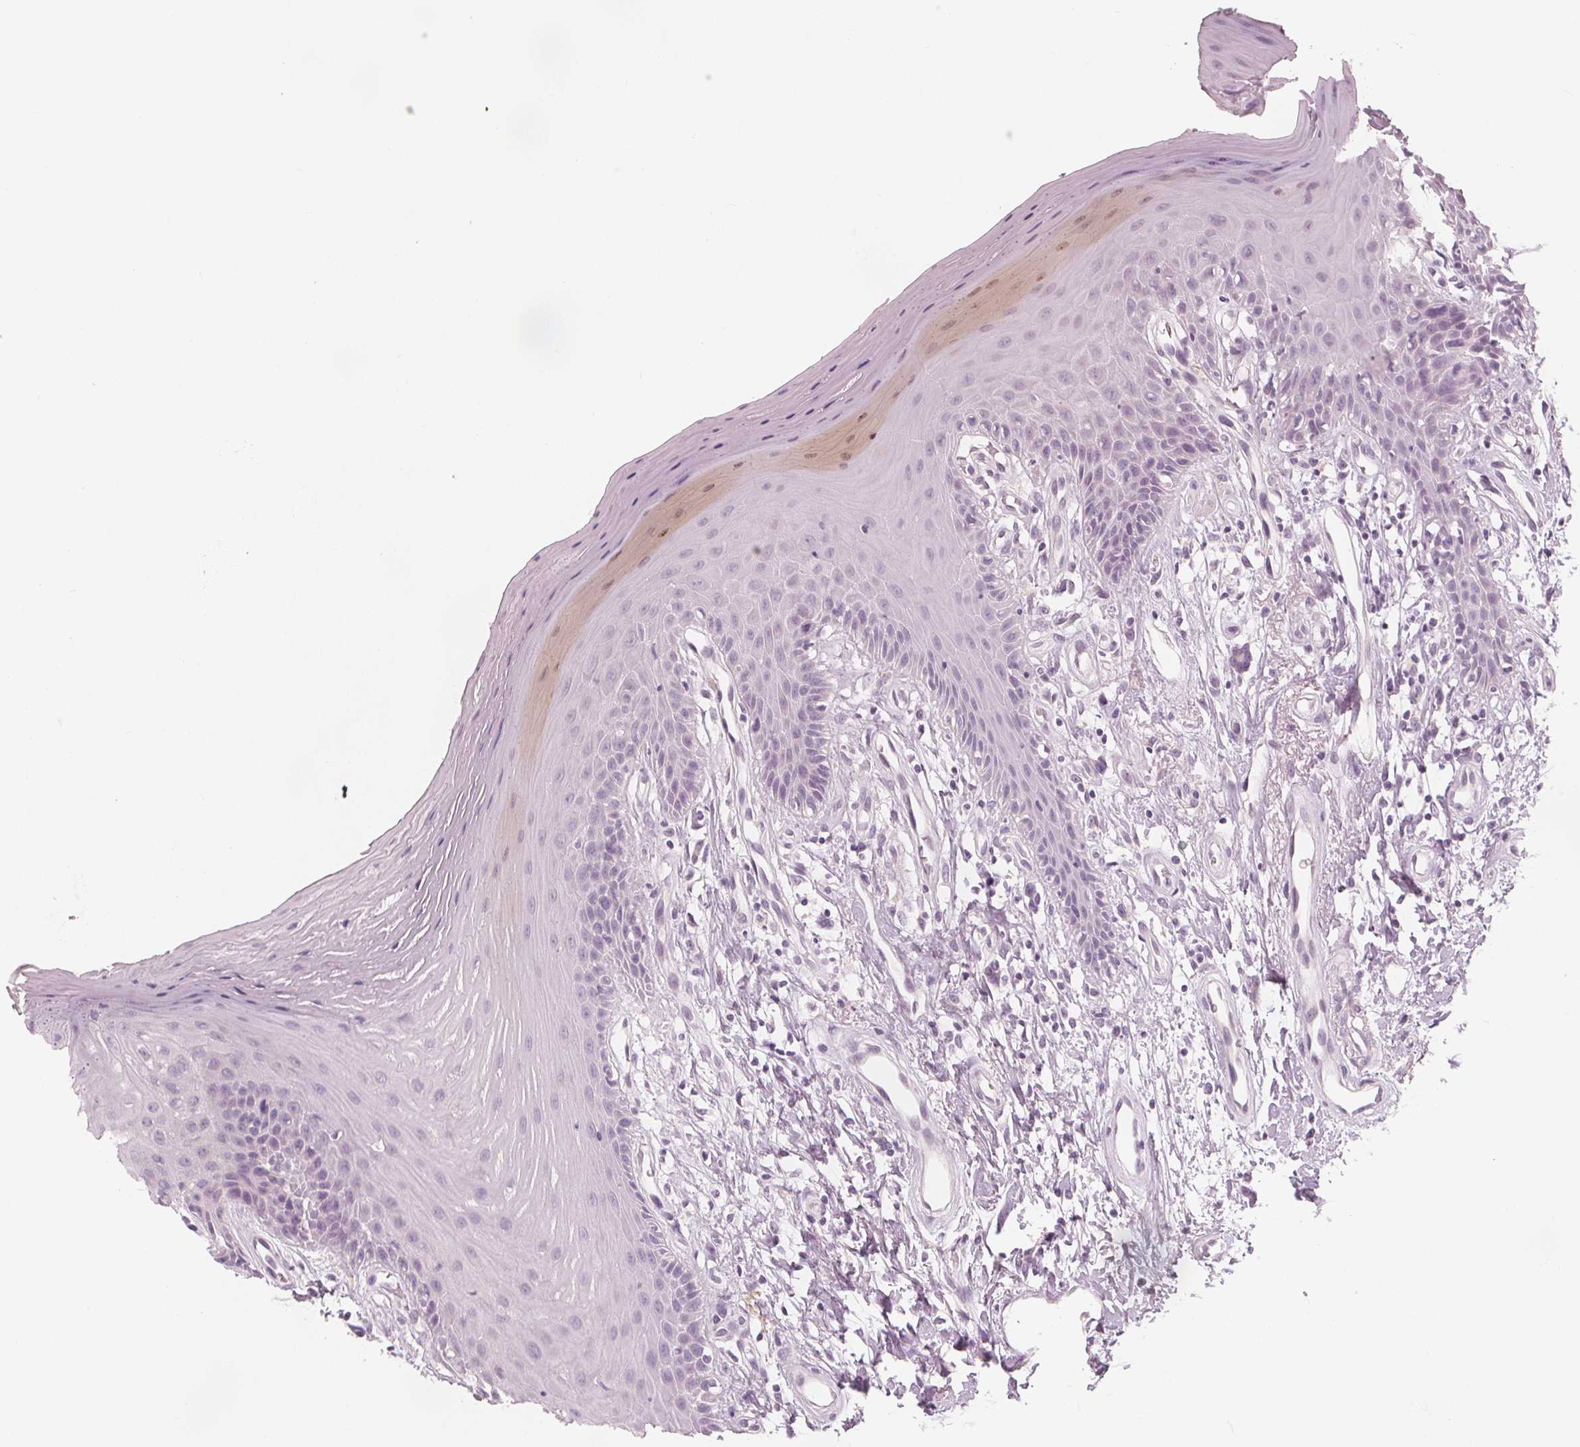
{"staining": {"intensity": "moderate", "quantity": "<25%", "location": "cytoplasmic/membranous"}, "tissue": "oral mucosa", "cell_type": "Squamous epithelial cells", "image_type": "normal", "snomed": [{"axis": "morphology", "description": "Normal tissue, NOS"}, {"axis": "morphology", "description": "Normal morphology"}, {"axis": "topography", "description": "Oral tissue"}], "caption": "This micrograph reveals IHC staining of unremarkable oral mucosa, with low moderate cytoplasmic/membranous positivity in approximately <25% of squamous epithelial cells.", "gene": "BRSK1", "patient": {"sex": "female", "age": 76}}